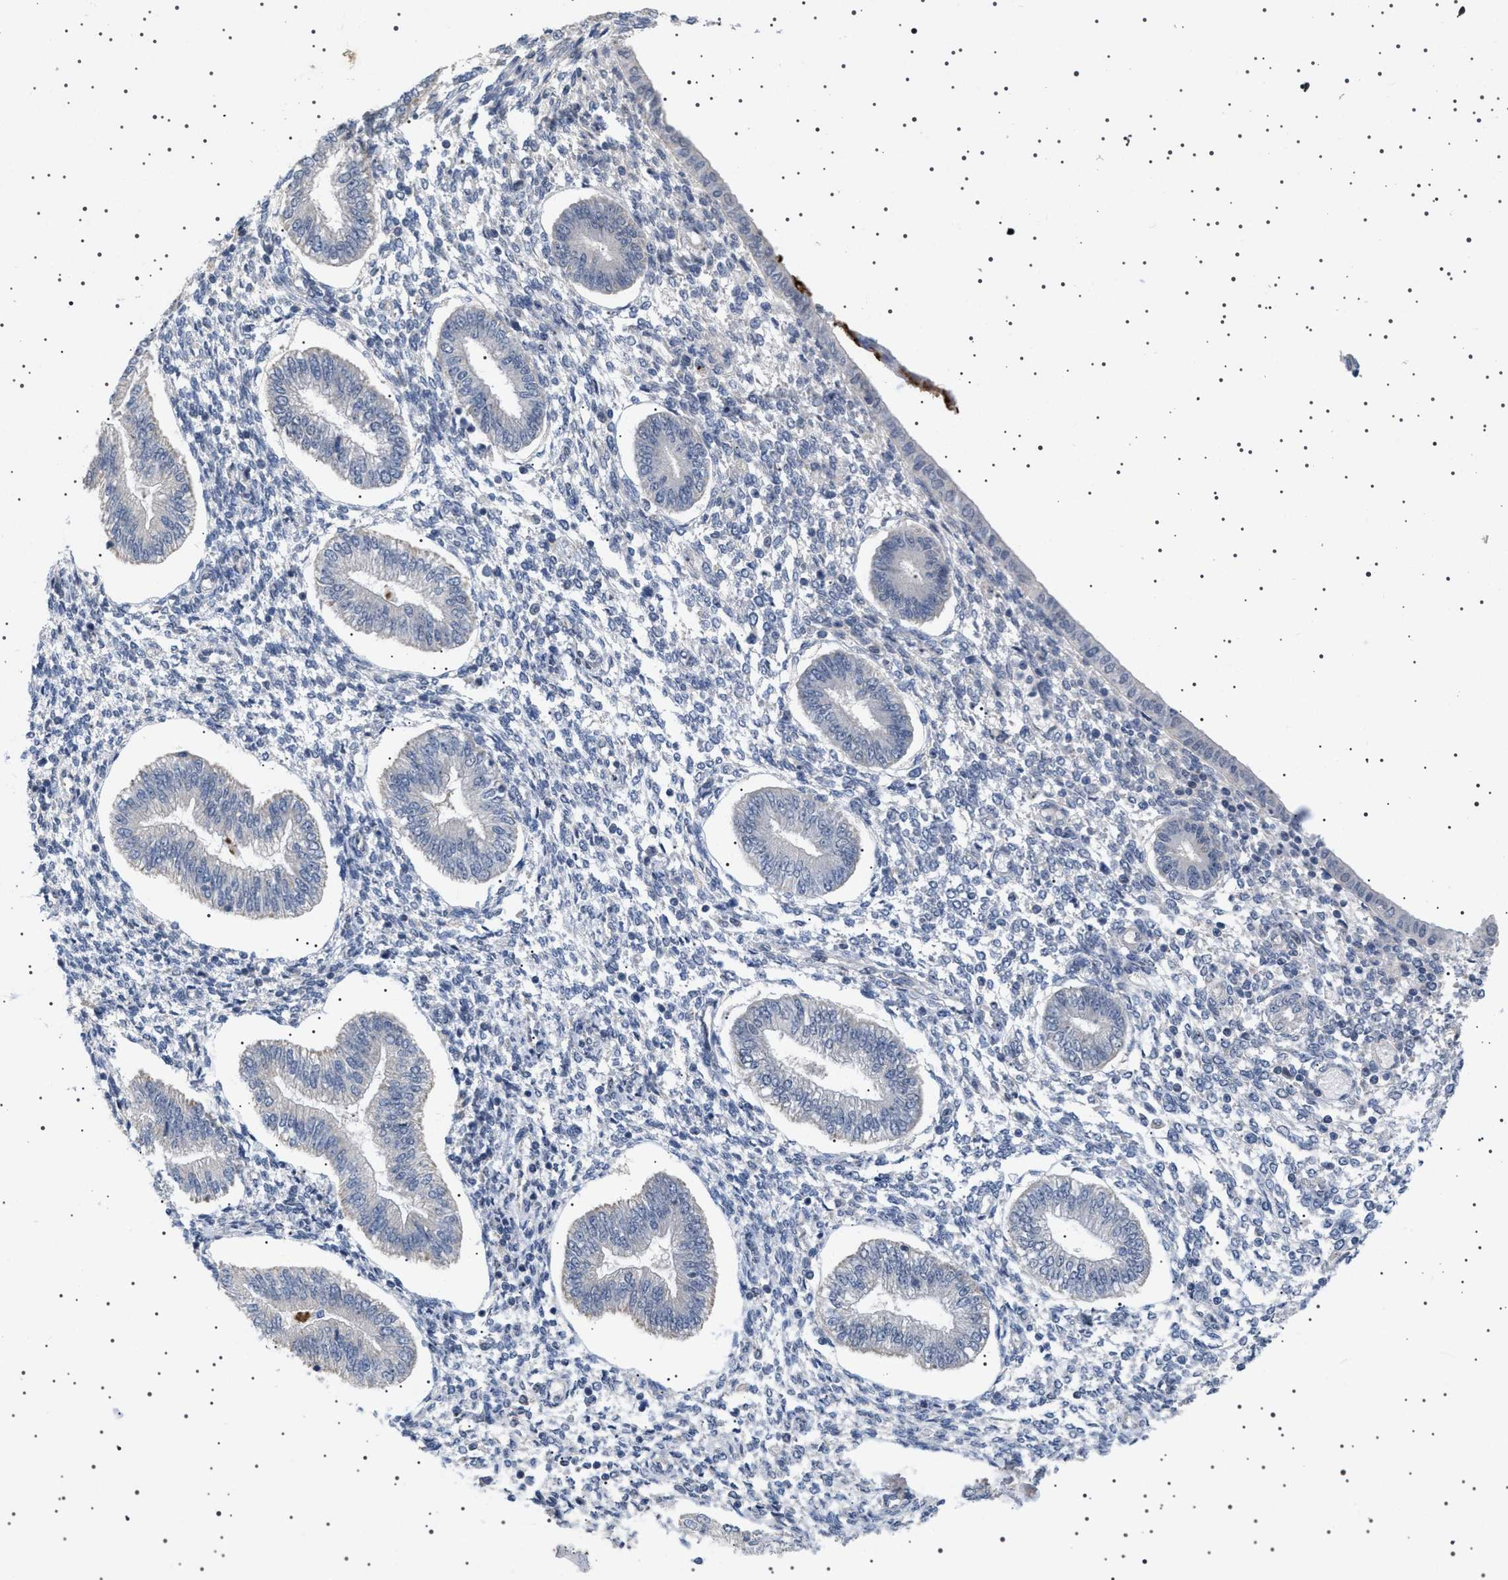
{"staining": {"intensity": "weak", "quantity": "<25%", "location": "cytoplasmic/membranous"}, "tissue": "endometrium", "cell_type": "Cells in endometrial stroma", "image_type": "normal", "snomed": [{"axis": "morphology", "description": "Normal tissue, NOS"}, {"axis": "topography", "description": "Endometrium"}], "caption": "DAB immunohistochemical staining of unremarkable human endometrium displays no significant staining in cells in endometrial stroma.", "gene": "HTR1A", "patient": {"sex": "female", "age": 50}}